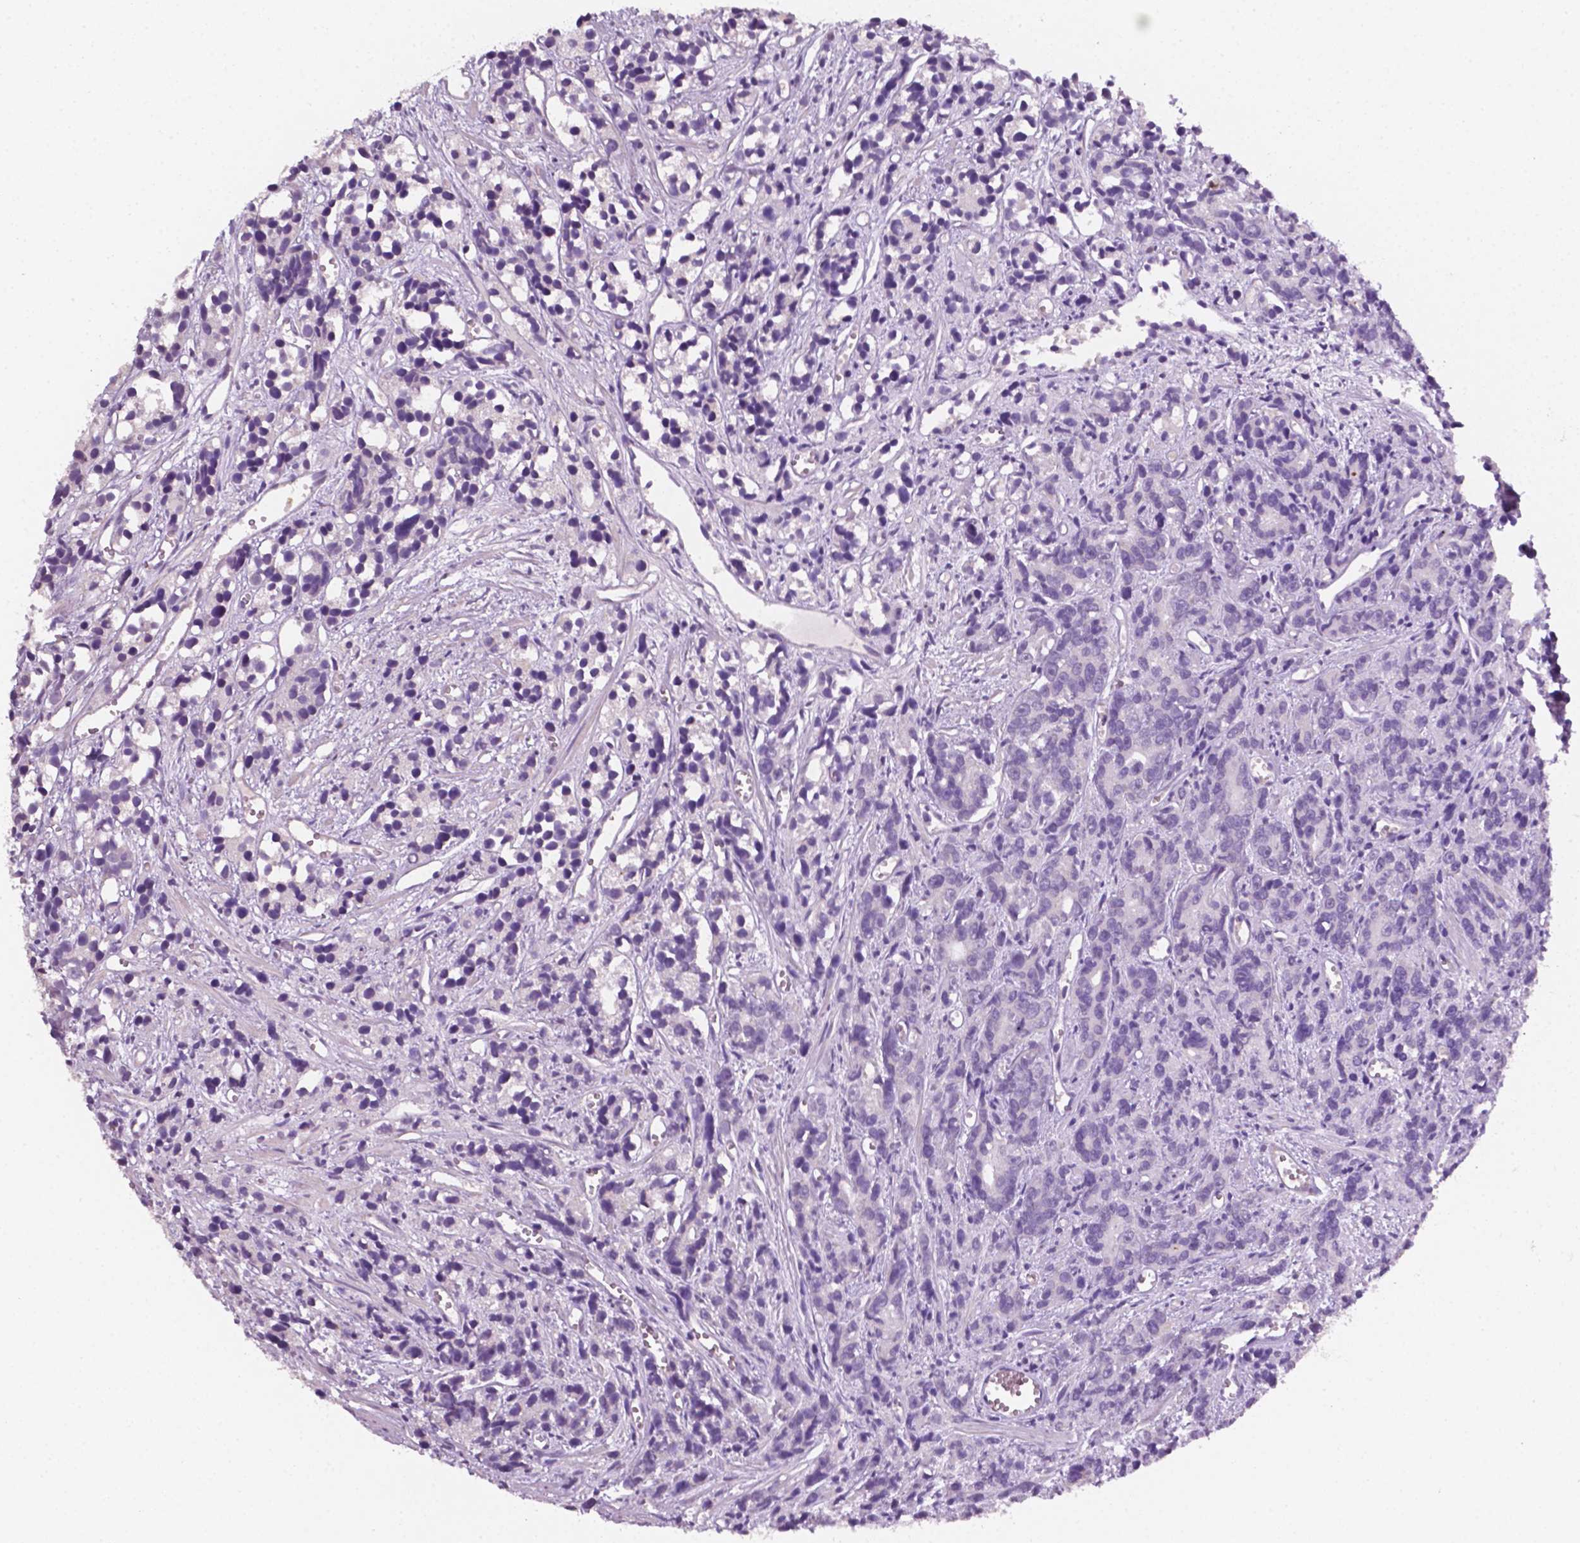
{"staining": {"intensity": "negative", "quantity": "none", "location": "none"}, "tissue": "prostate cancer", "cell_type": "Tumor cells", "image_type": "cancer", "snomed": [{"axis": "morphology", "description": "Adenocarcinoma, High grade"}, {"axis": "topography", "description": "Prostate"}], "caption": "A high-resolution micrograph shows immunohistochemistry staining of adenocarcinoma (high-grade) (prostate), which reveals no significant positivity in tumor cells.", "gene": "EGFR", "patient": {"sex": "male", "age": 77}}